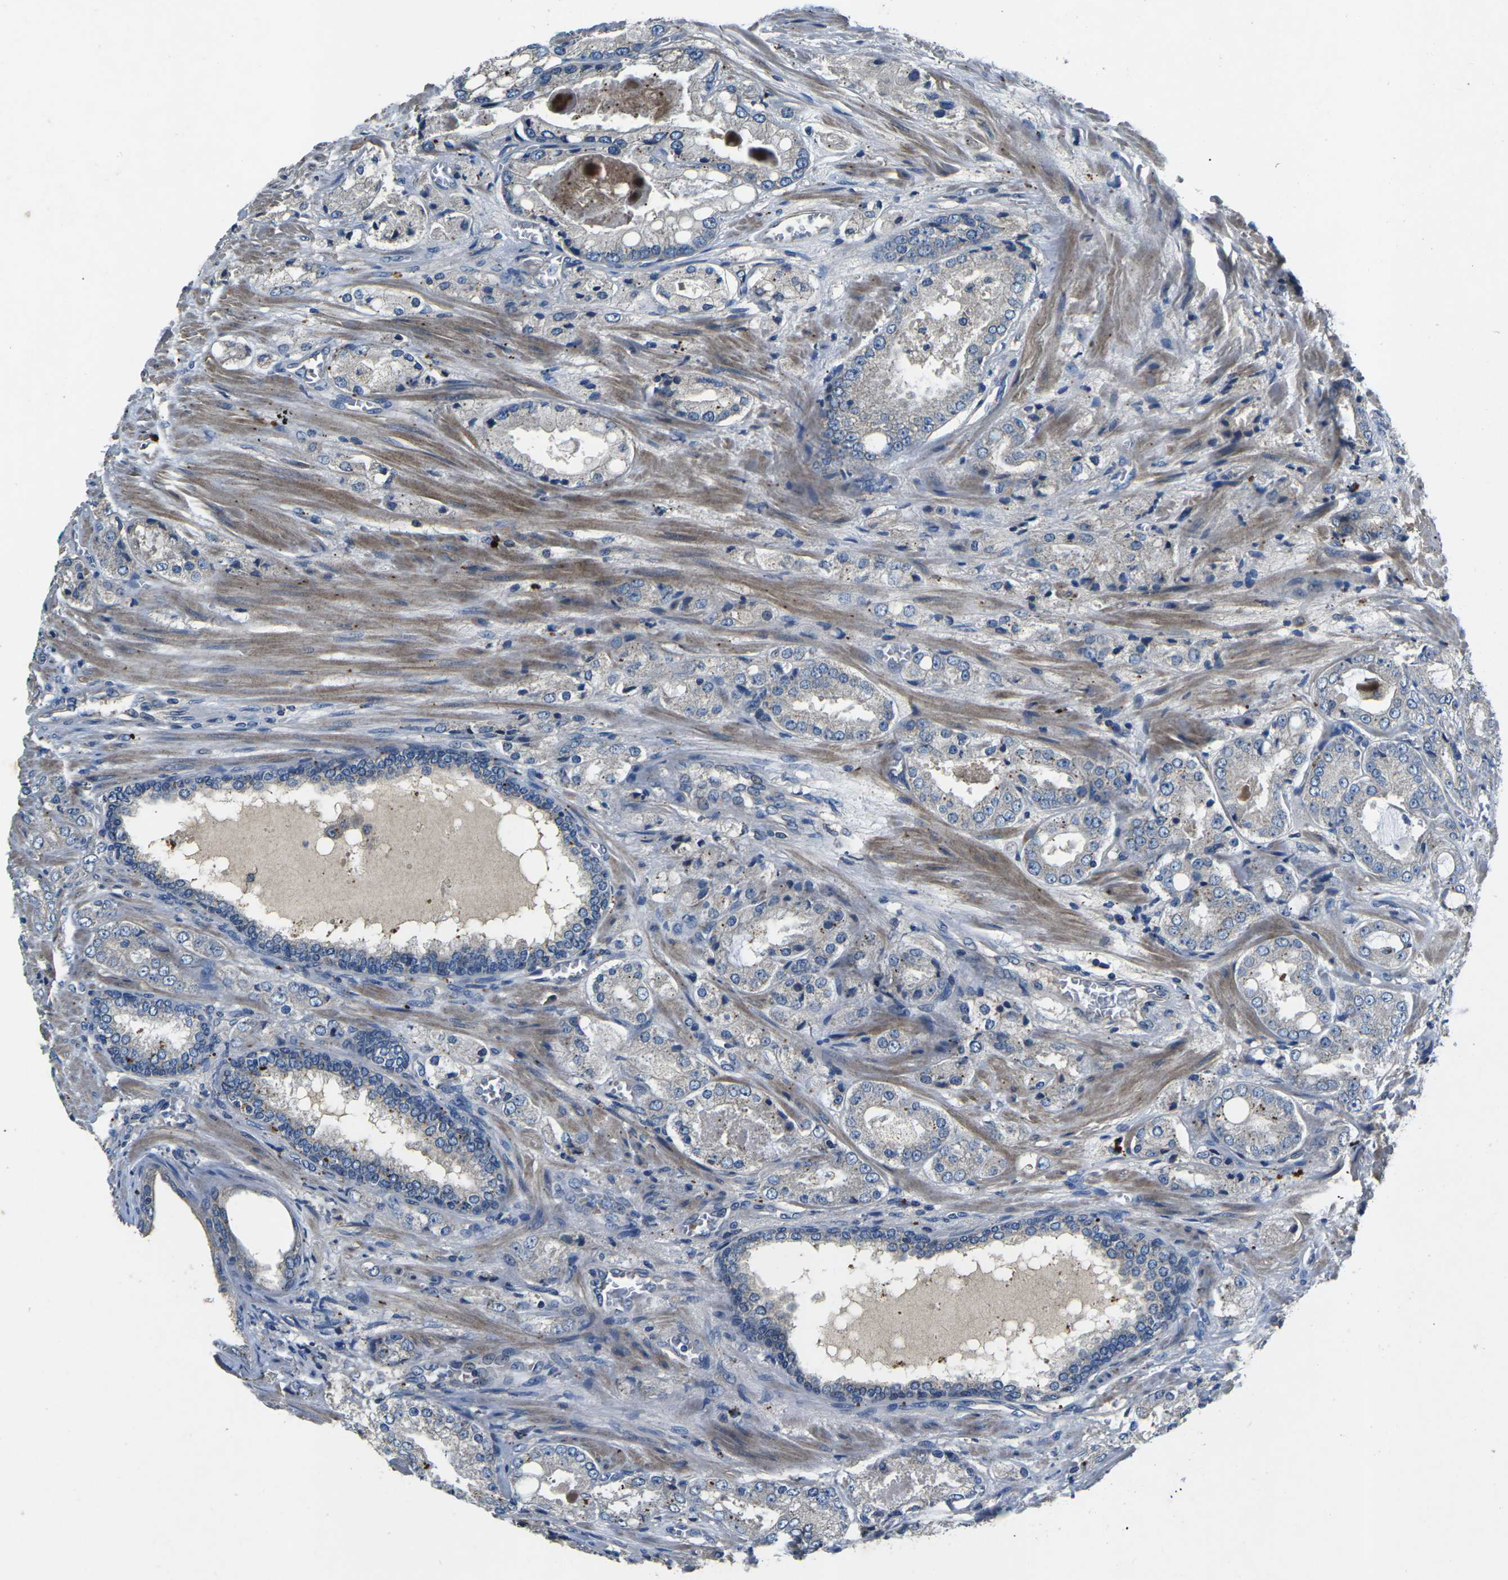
{"staining": {"intensity": "negative", "quantity": "none", "location": "none"}, "tissue": "prostate cancer", "cell_type": "Tumor cells", "image_type": "cancer", "snomed": [{"axis": "morphology", "description": "Adenocarcinoma, High grade"}, {"axis": "topography", "description": "Prostate"}], "caption": "High magnification brightfield microscopy of adenocarcinoma (high-grade) (prostate) stained with DAB (brown) and counterstained with hematoxylin (blue): tumor cells show no significant expression. (DAB (3,3'-diaminobenzidine) immunohistochemistry (IHC), high magnification).", "gene": "PDCD6IP", "patient": {"sex": "male", "age": 65}}